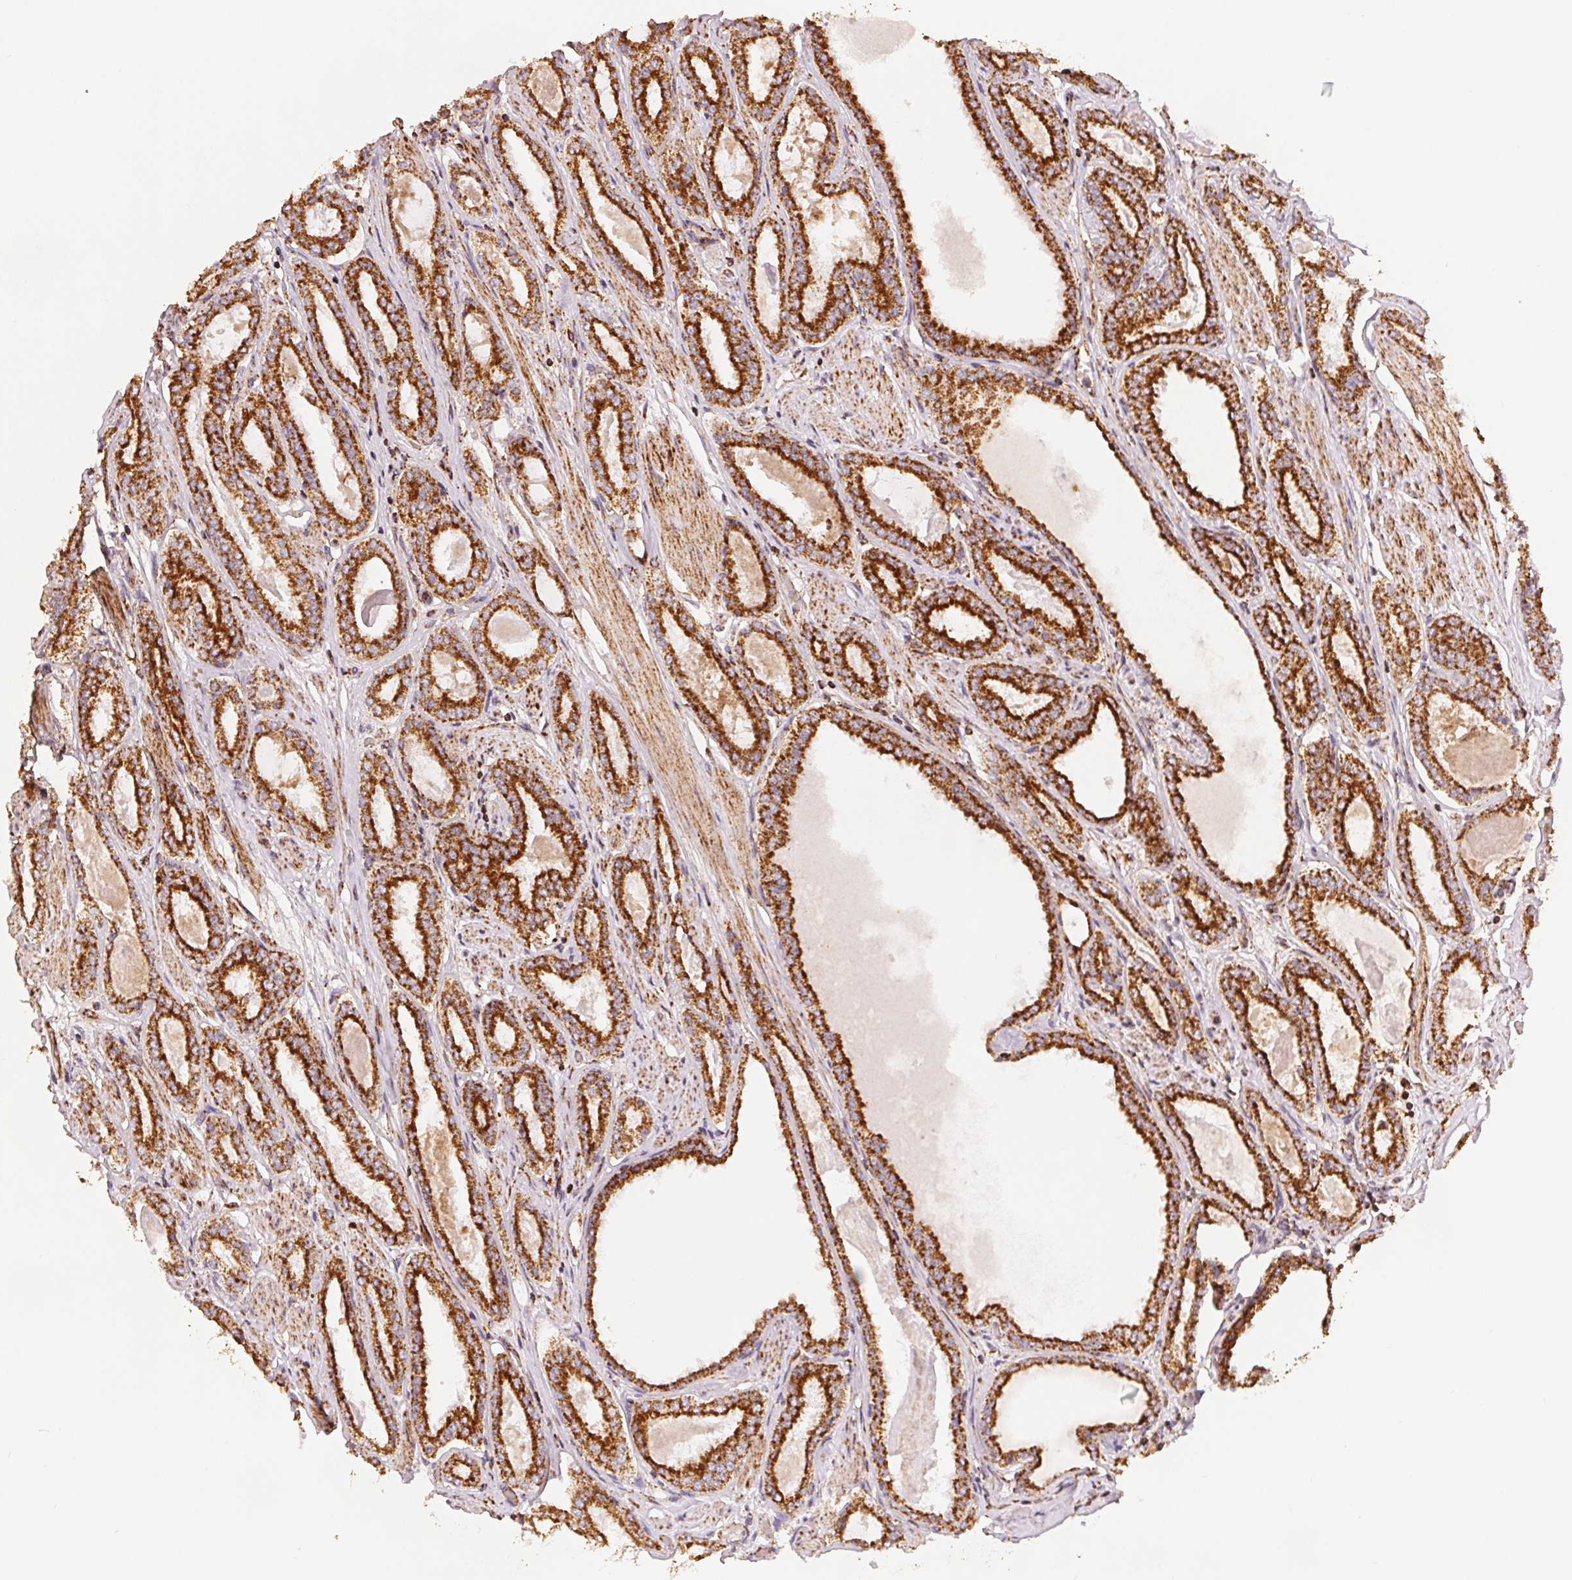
{"staining": {"intensity": "strong", "quantity": ">75%", "location": "cytoplasmic/membranous"}, "tissue": "prostate cancer", "cell_type": "Tumor cells", "image_type": "cancer", "snomed": [{"axis": "morphology", "description": "Adenocarcinoma, High grade"}, {"axis": "topography", "description": "Prostate"}], "caption": "An immunohistochemistry (IHC) micrograph of tumor tissue is shown. Protein staining in brown highlights strong cytoplasmic/membranous positivity in prostate high-grade adenocarcinoma within tumor cells.", "gene": "SDHB", "patient": {"sex": "male", "age": 63}}